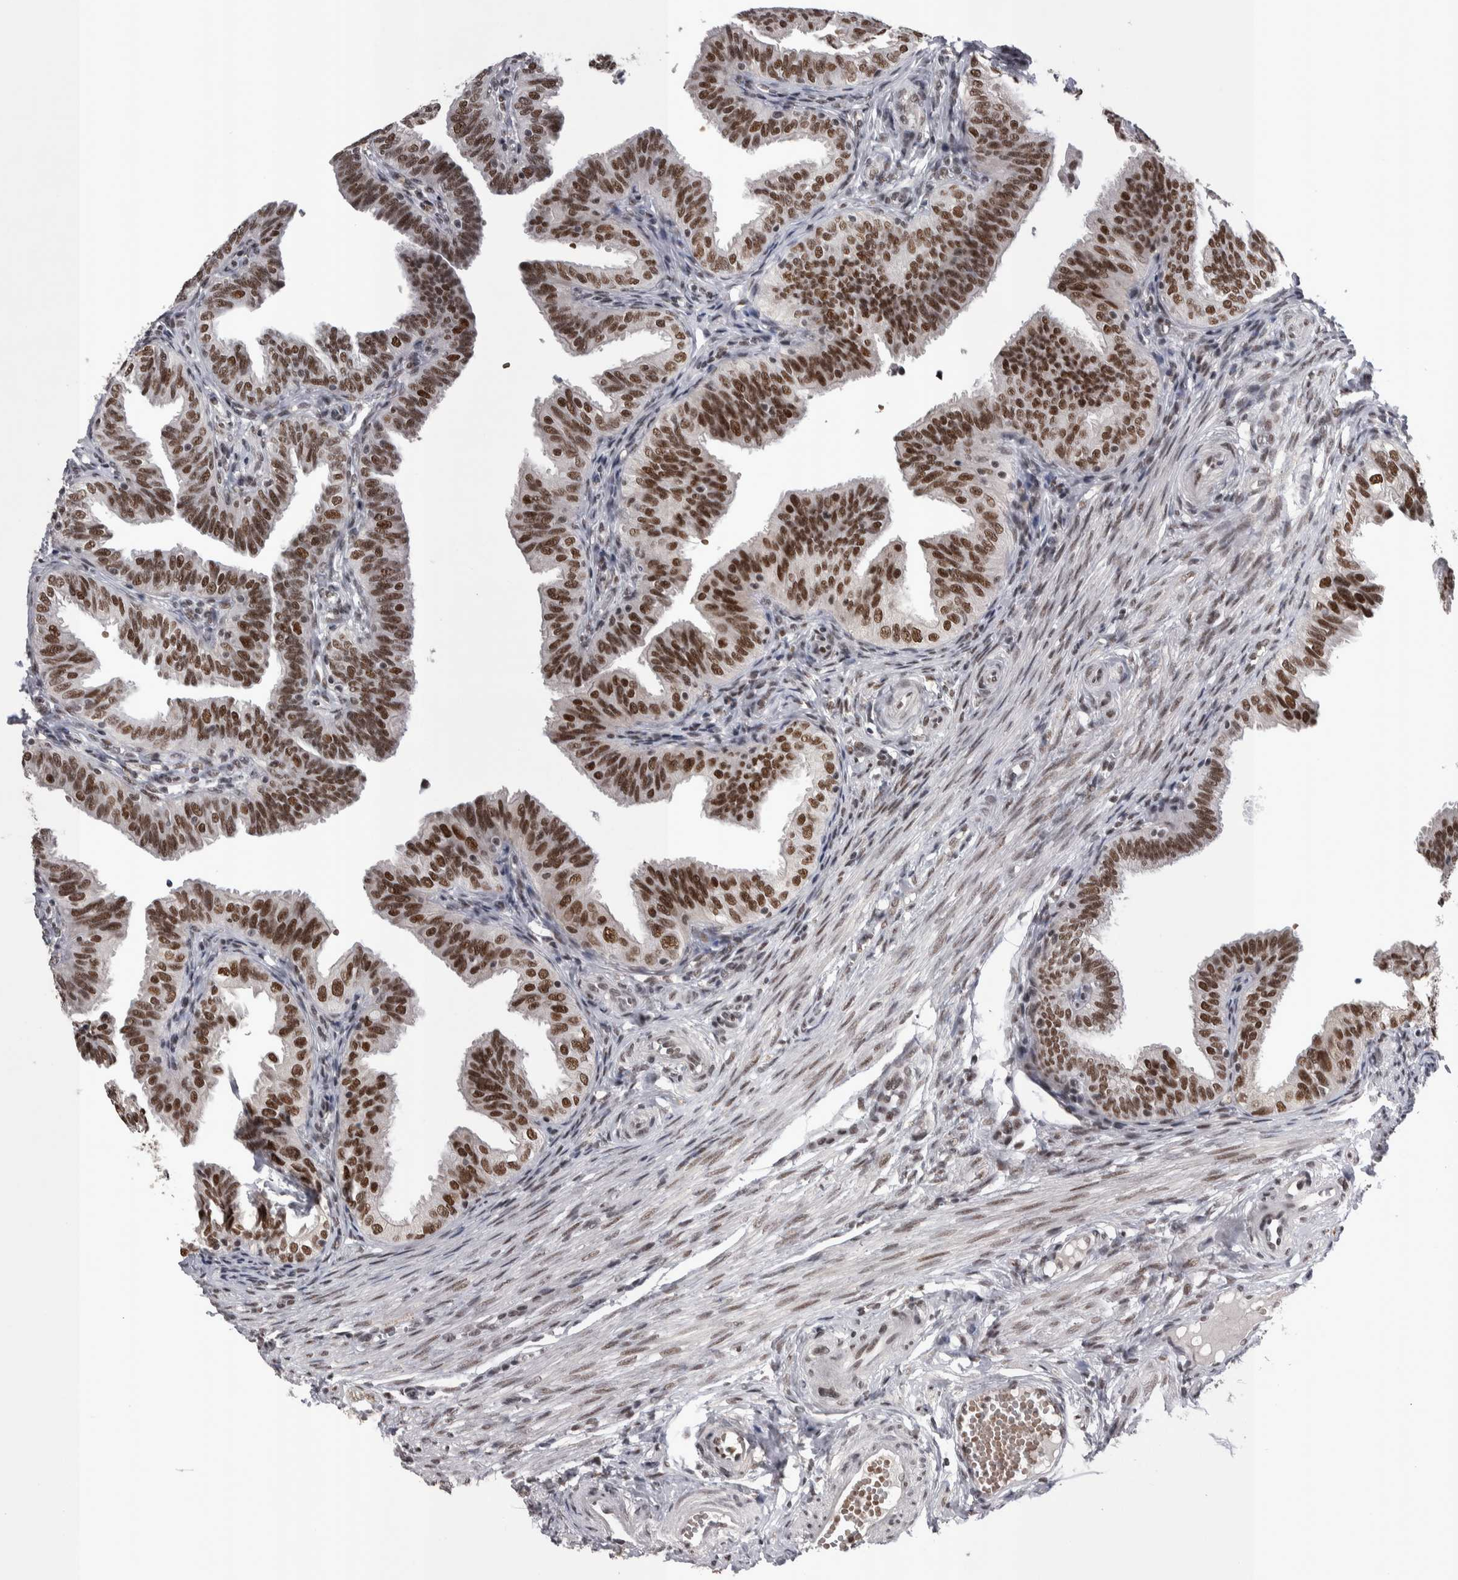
{"staining": {"intensity": "strong", "quantity": ">75%", "location": "nuclear"}, "tissue": "fallopian tube", "cell_type": "Glandular cells", "image_type": "normal", "snomed": [{"axis": "morphology", "description": "Normal tissue, NOS"}, {"axis": "topography", "description": "Fallopian tube"}], "caption": "Fallopian tube was stained to show a protein in brown. There is high levels of strong nuclear positivity in about >75% of glandular cells. (DAB (3,3'-diaminobenzidine) = brown stain, brightfield microscopy at high magnification).", "gene": "DMTF1", "patient": {"sex": "female", "age": 35}}